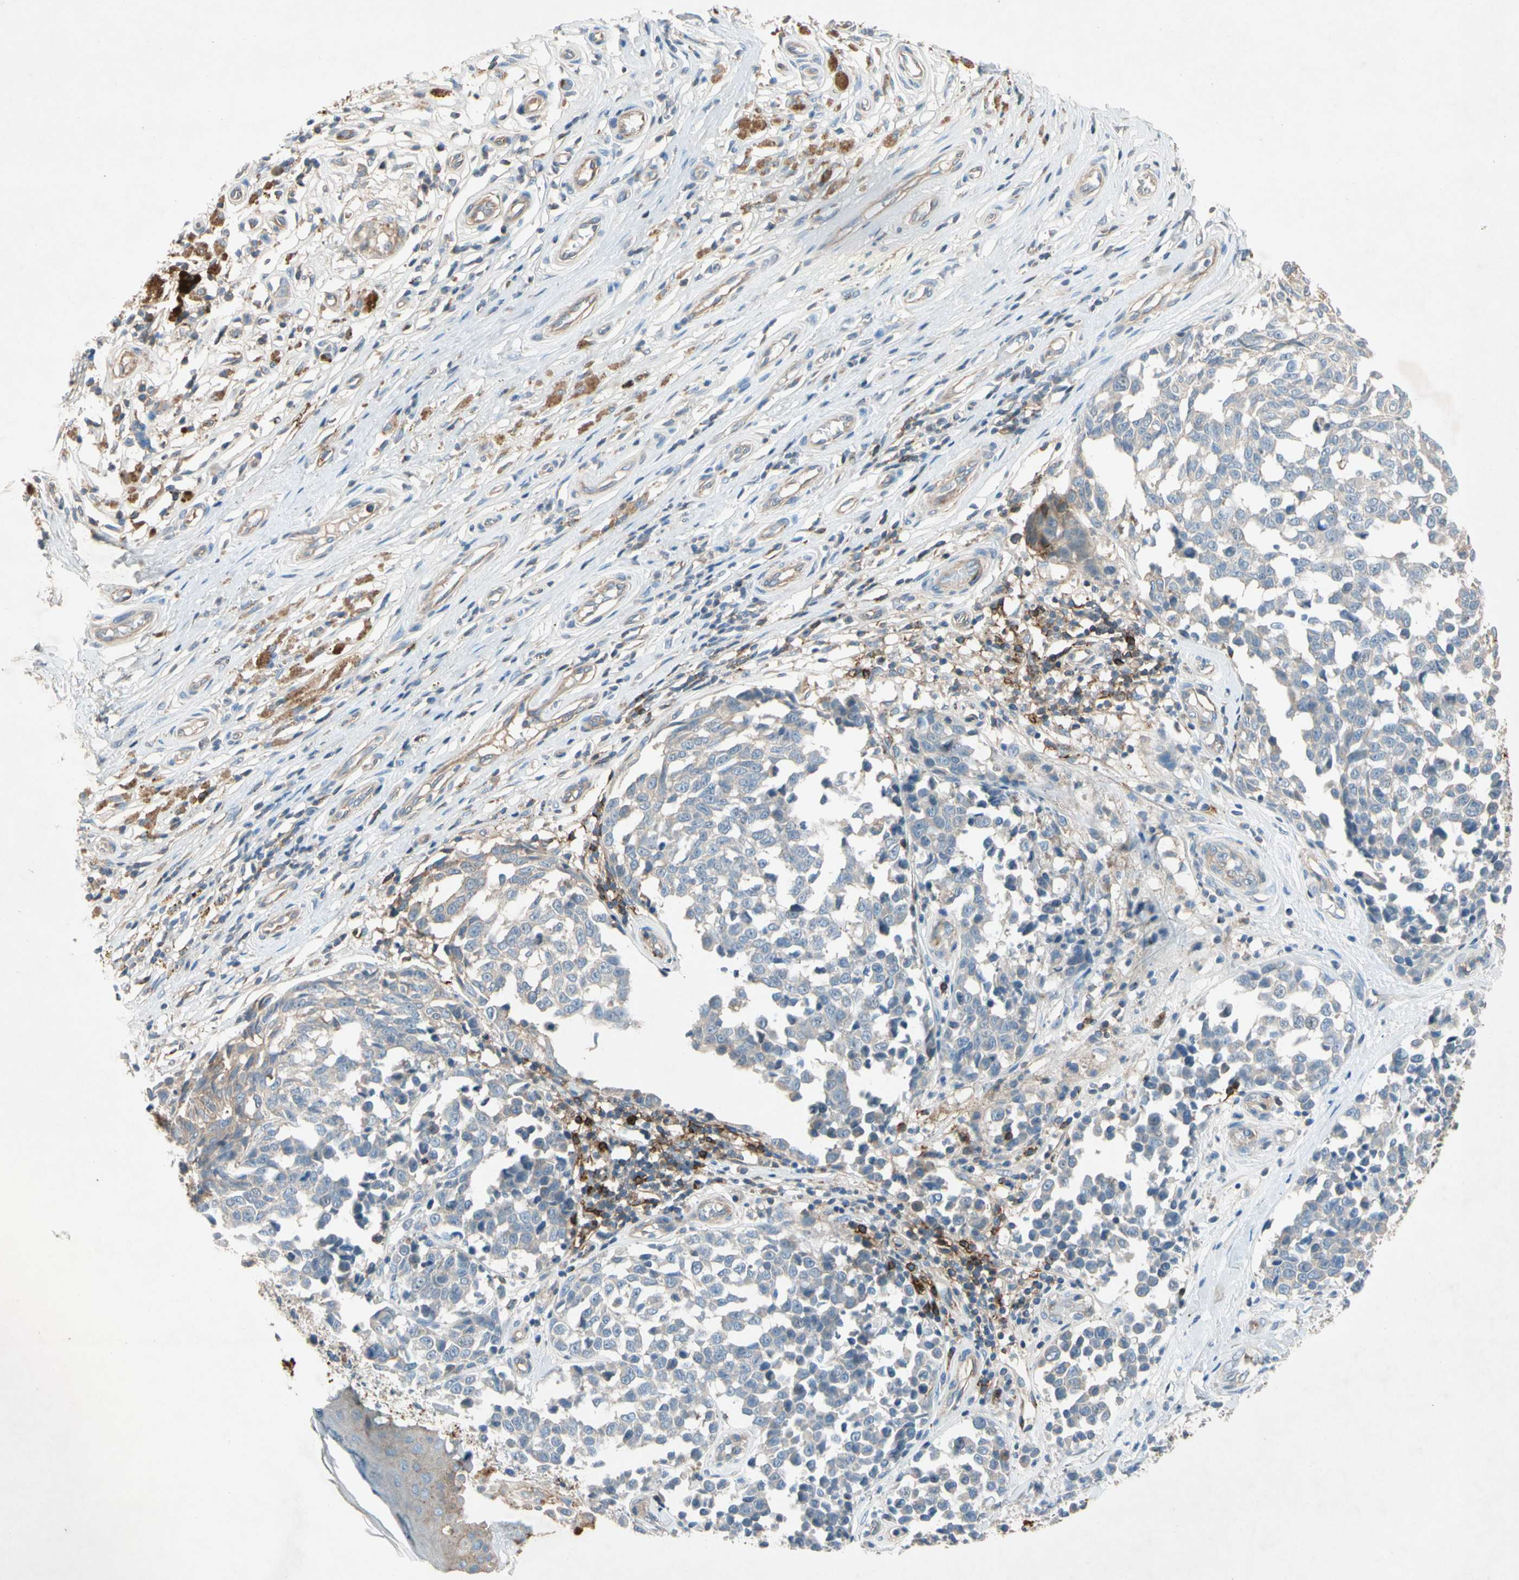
{"staining": {"intensity": "weak", "quantity": "25%-75%", "location": "cytoplasmic/membranous"}, "tissue": "melanoma", "cell_type": "Tumor cells", "image_type": "cancer", "snomed": [{"axis": "morphology", "description": "Malignant melanoma, NOS"}, {"axis": "topography", "description": "Skin"}], "caption": "Immunohistochemistry (IHC) image of human melanoma stained for a protein (brown), which exhibits low levels of weak cytoplasmic/membranous positivity in about 25%-75% of tumor cells.", "gene": "NDFIP2", "patient": {"sex": "female", "age": 64}}